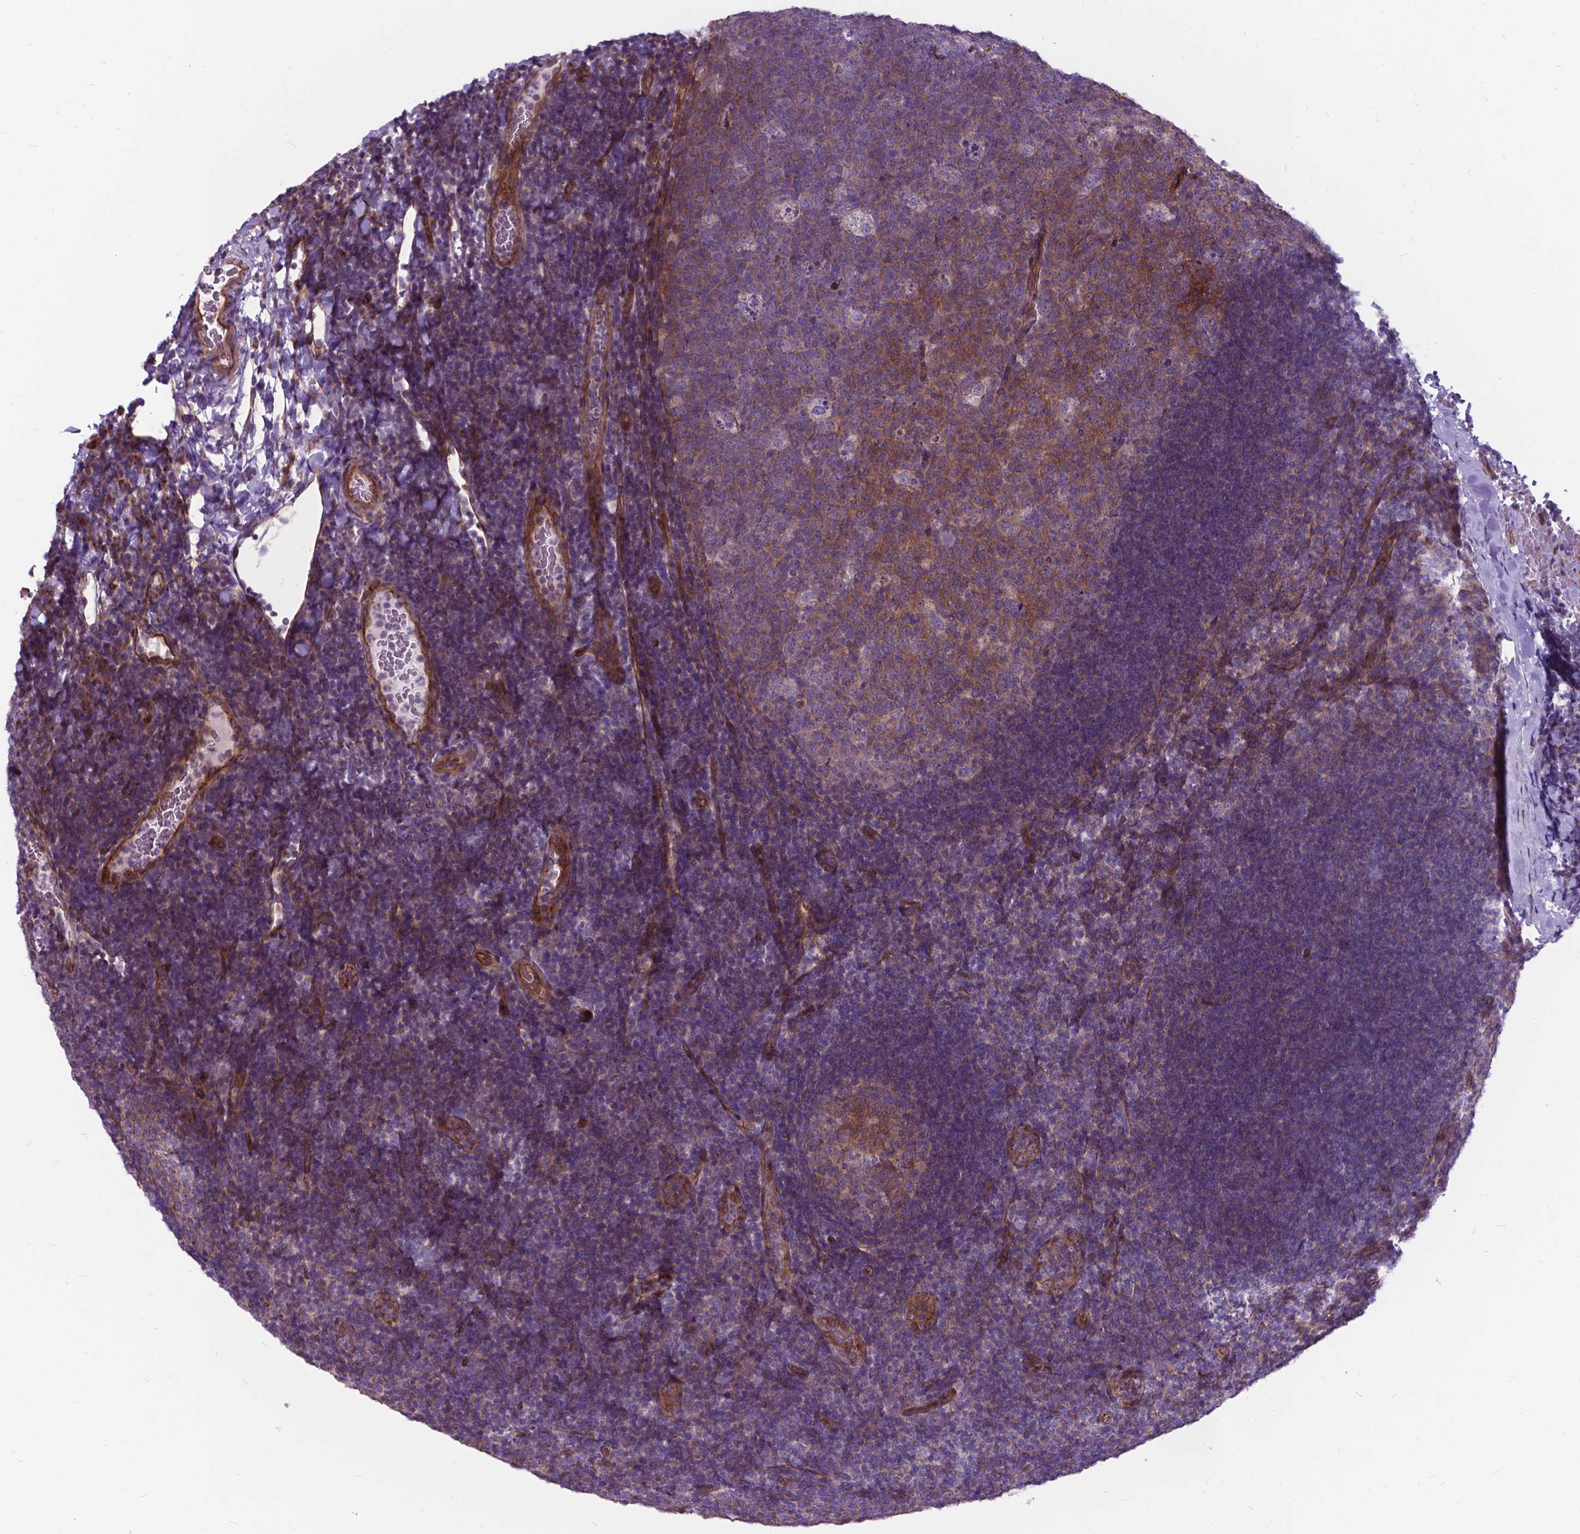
{"staining": {"intensity": "moderate", "quantity": "25%-75%", "location": "cytoplasmic/membranous"}, "tissue": "tonsil", "cell_type": "Germinal center cells", "image_type": "normal", "snomed": [{"axis": "morphology", "description": "Normal tissue, NOS"}, {"axis": "topography", "description": "Tonsil"}], "caption": "A histopathology image showing moderate cytoplasmic/membranous positivity in about 25%-75% of germinal center cells in benign tonsil, as visualized by brown immunohistochemical staining.", "gene": "FLT4", "patient": {"sex": "male", "age": 17}}